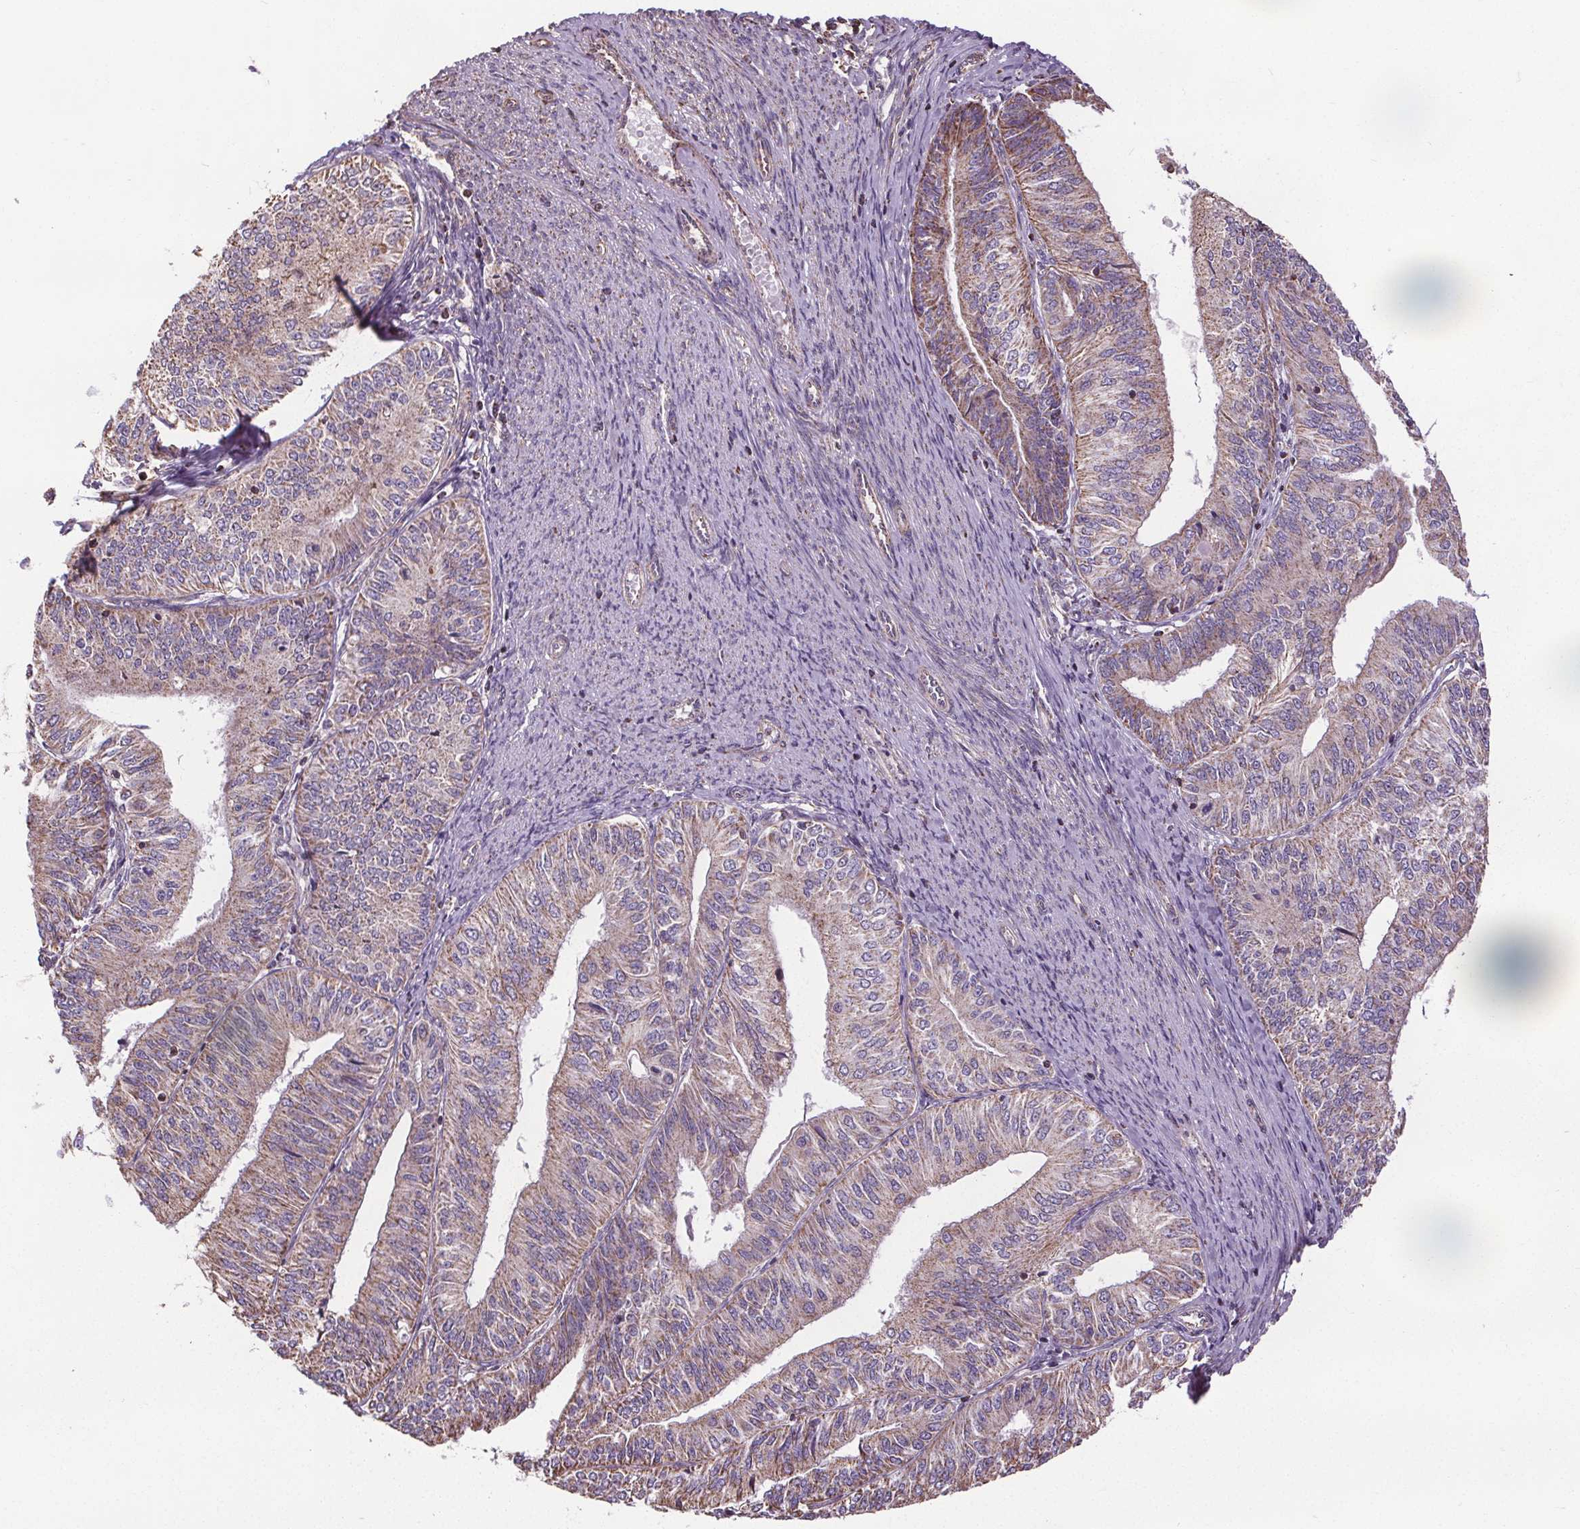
{"staining": {"intensity": "weak", "quantity": ">75%", "location": "cytoplasmic/membranous"}, "tissue": "endometrial cancer", "cell_type": "Tumor cells", "image_type": "cancer", "snomed": [{"axis": "morphology", "description": "Adenocarcinoma, NOS"}, {"axis": "topography", "description": "Endometrium"}], "caption": "An immunohistochemistry histopathology image of tumor tissue is shown. Protein staining in brown labels weak cytoplasmic/membranous positivity in endometrial cancer within tumor cells.", "gene": "ZNF548", "patient": {"sex": "female", "age": 58}}